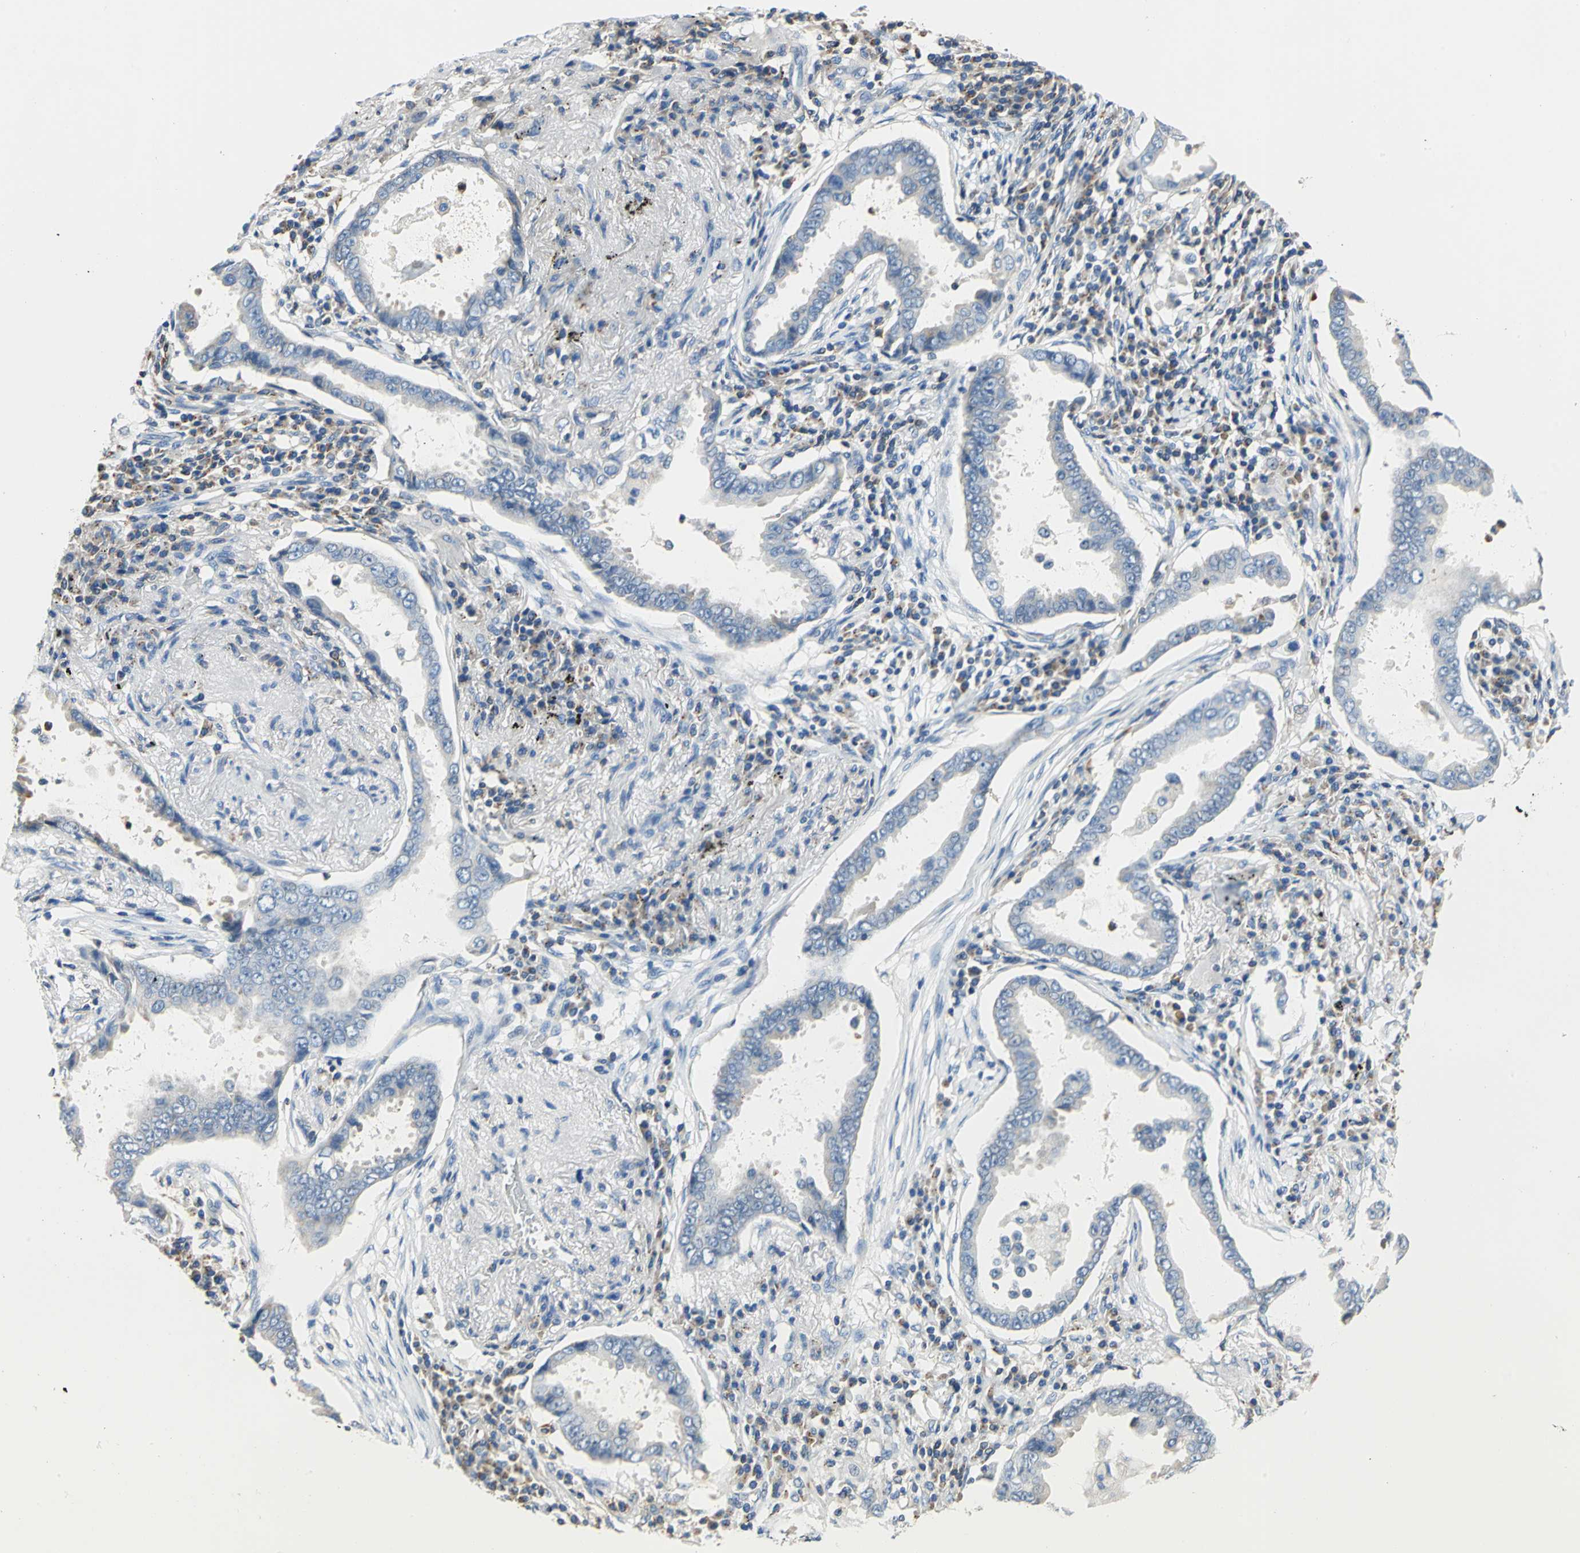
{"staining": {"intensity": "moderate", "quantity": "<25%", "location": "cytoplasmic/membranous"}, "tissue": "lung cancer", "cell_type": "Tumor cells", "image_type": "cancer", "snomed": [{"axis": "morphology", "description": "Normal tissue, NOS"}, {"axis": "morphology", "description": "Inflammation, NOS"}, {"axis": "morphology", "description": "Adenocarcinoma, NOS"}, {"axis": "topography", "description": "Lung"}], "caption": "This is an image of immunohistochemistry (IHC) staining of adenocarcinoma (lung), which shows moderate expression in the cytoplasmic/membranous of tumor cells.", "gene": "SEPTIN6", "patient": {"sex": "female", "age": 64}}